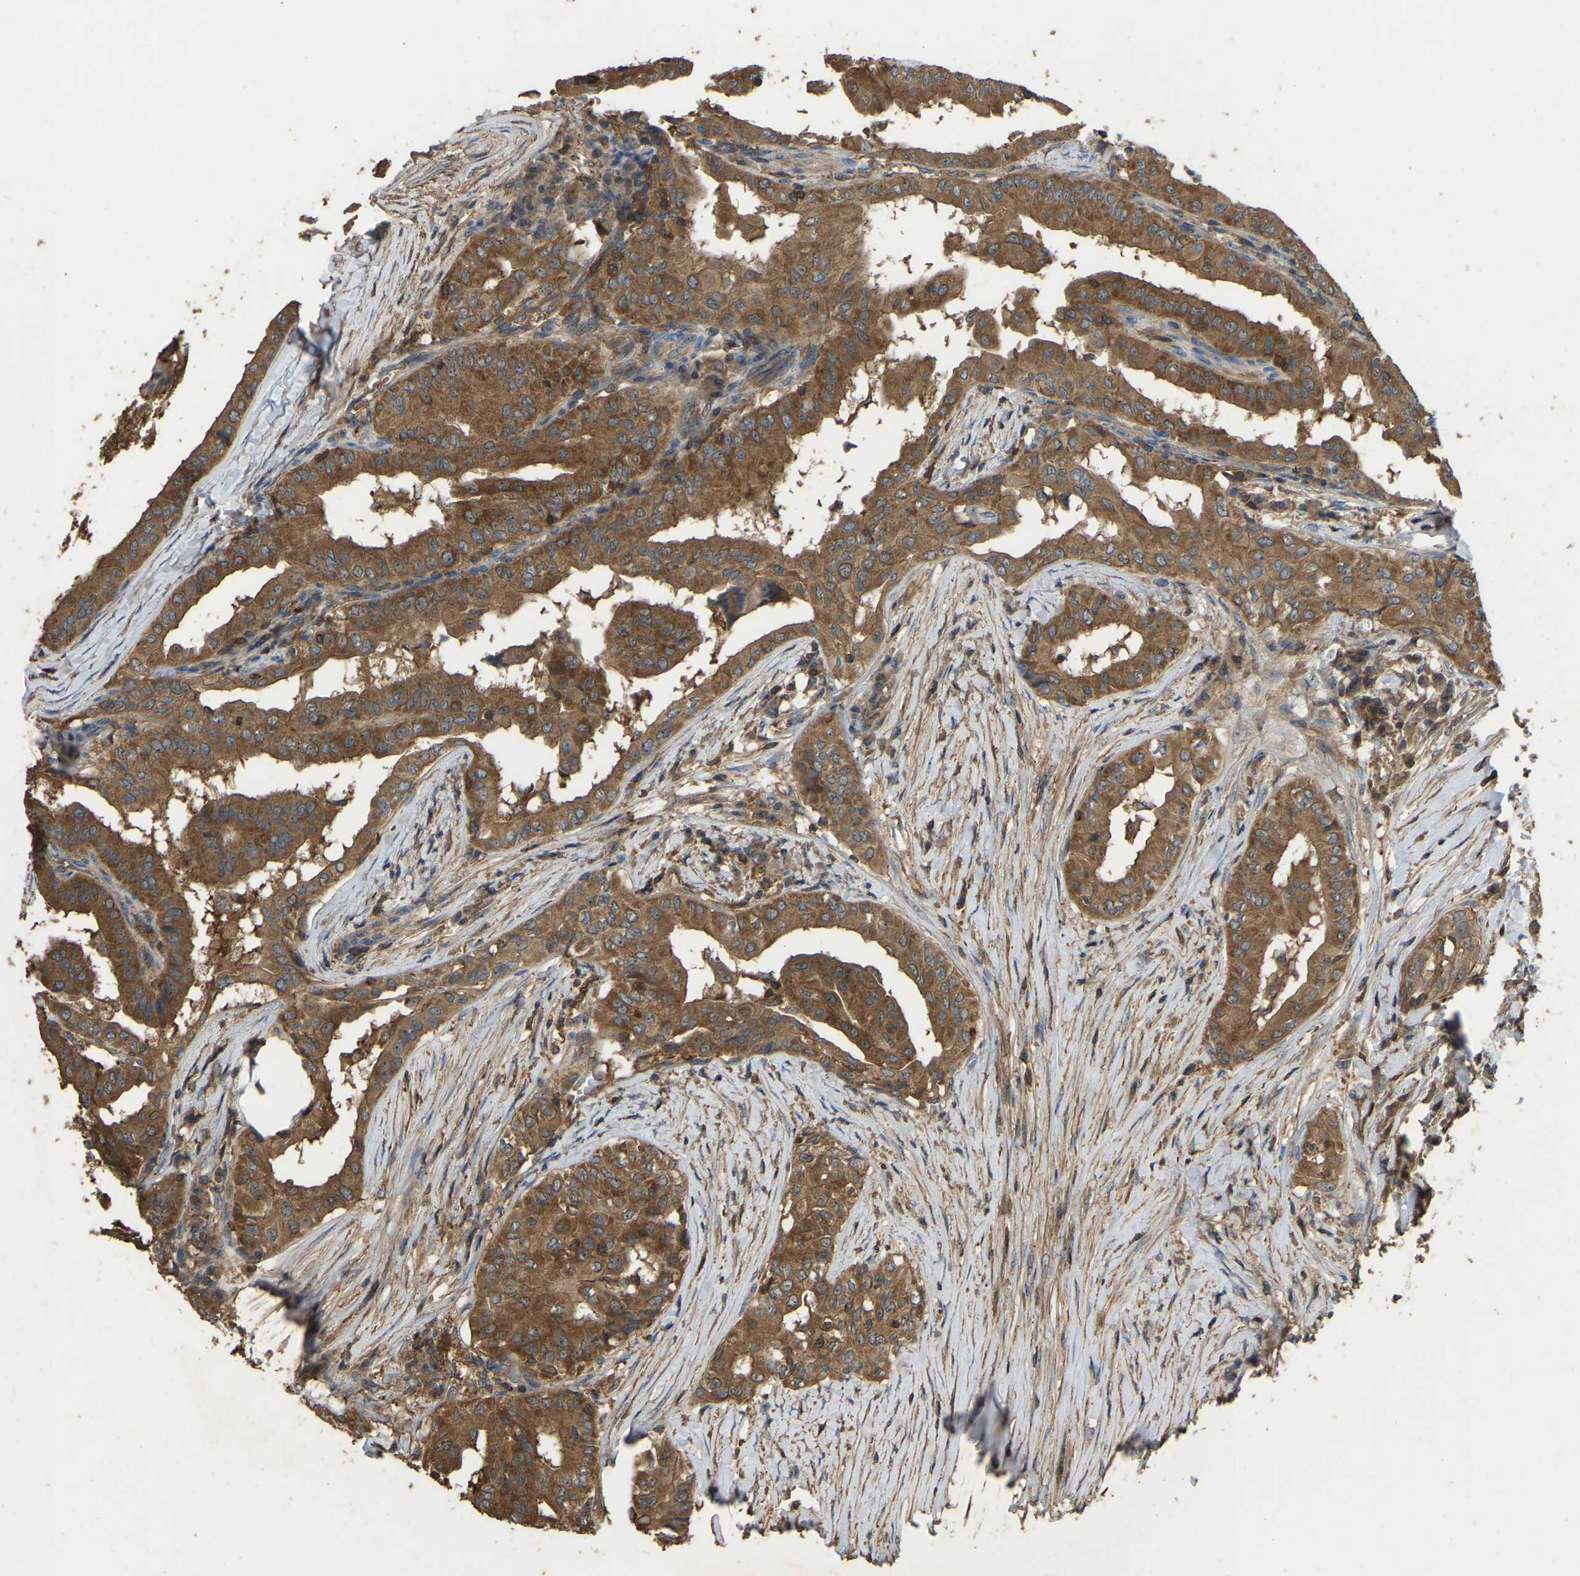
{"staining": {"intensity": "moderate", "quantity": ">75%", "location": "cytoplasmic/membranous"}, "tissue": "thyroid cancer", "cell_type": "Tumor cells", "image_type": "cancer", "snomed": [{"axis": "morphology", "description": "Papillary adenocarcinoma, NOS"}, {"axis": "topography", "description": "Thyroid gland"}], "caption": "Papillary adenocarcinoma (thyroid) stained with DAB (3,3'-diaminobenzidine) immunohistochemistry demonstrates medium levels of moderate cytoplasmic/membranous positivity in approximately >75% of tumor cells.", "gene": "FHIT", "patient": {"sex": "male", "age": 33}}